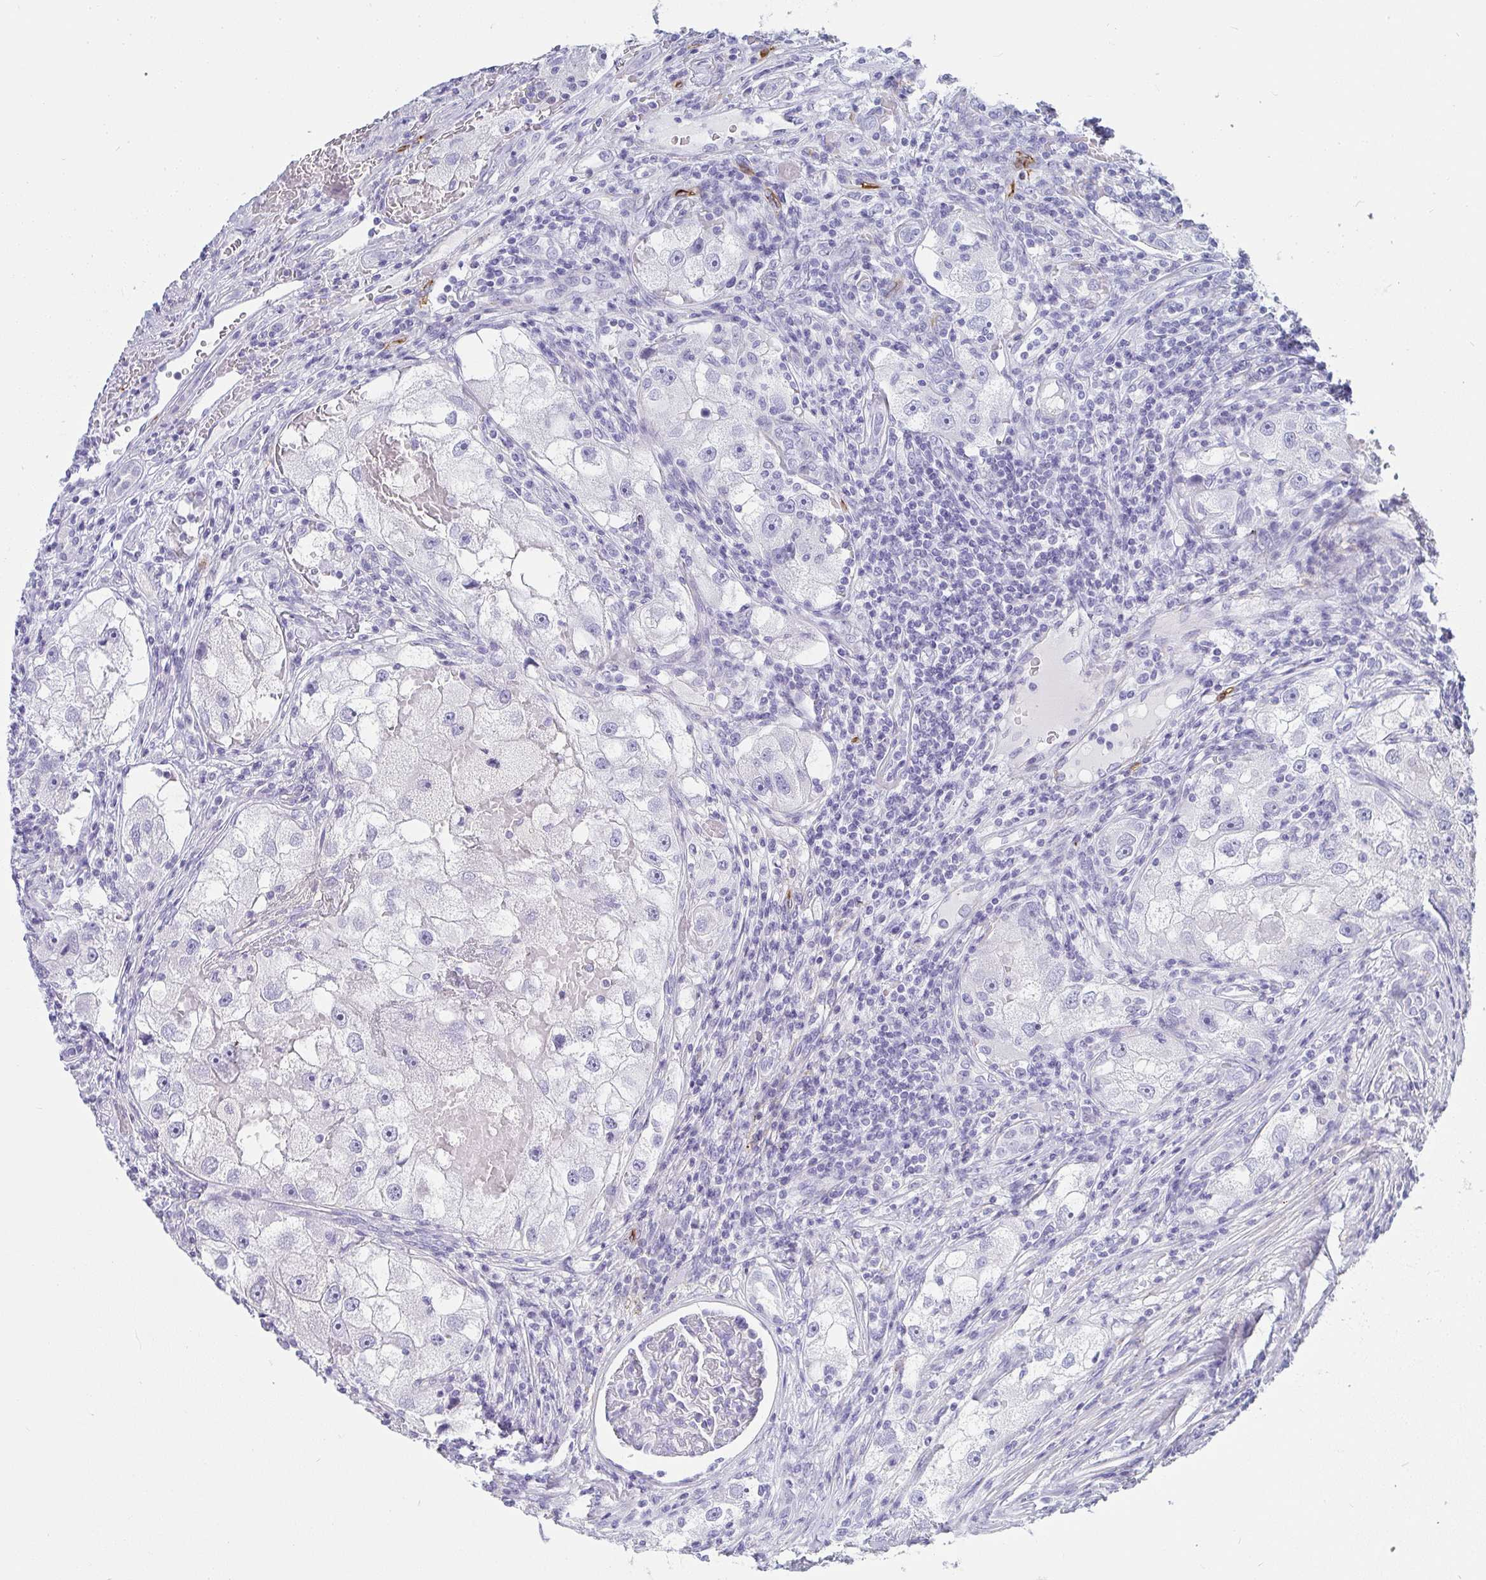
{"staining": {"intensity": "negative", "quantity": "none", "location": "none"}, "tissue": "renal cancer", "cell_type": "Tumor cells", "image_type": "cancer", "snomed": [{"axis": "morphology", "description": "Adenocarcinoma, NOS"}, {"axis": "topography", "description": "Kidney"}], "caption": "Immunohistochemical staining of human renal adenocarcinoma displays no significant positivity in tumor cells.", "gene": "PRND", "patient": {"sex": "male", "age": 63}}